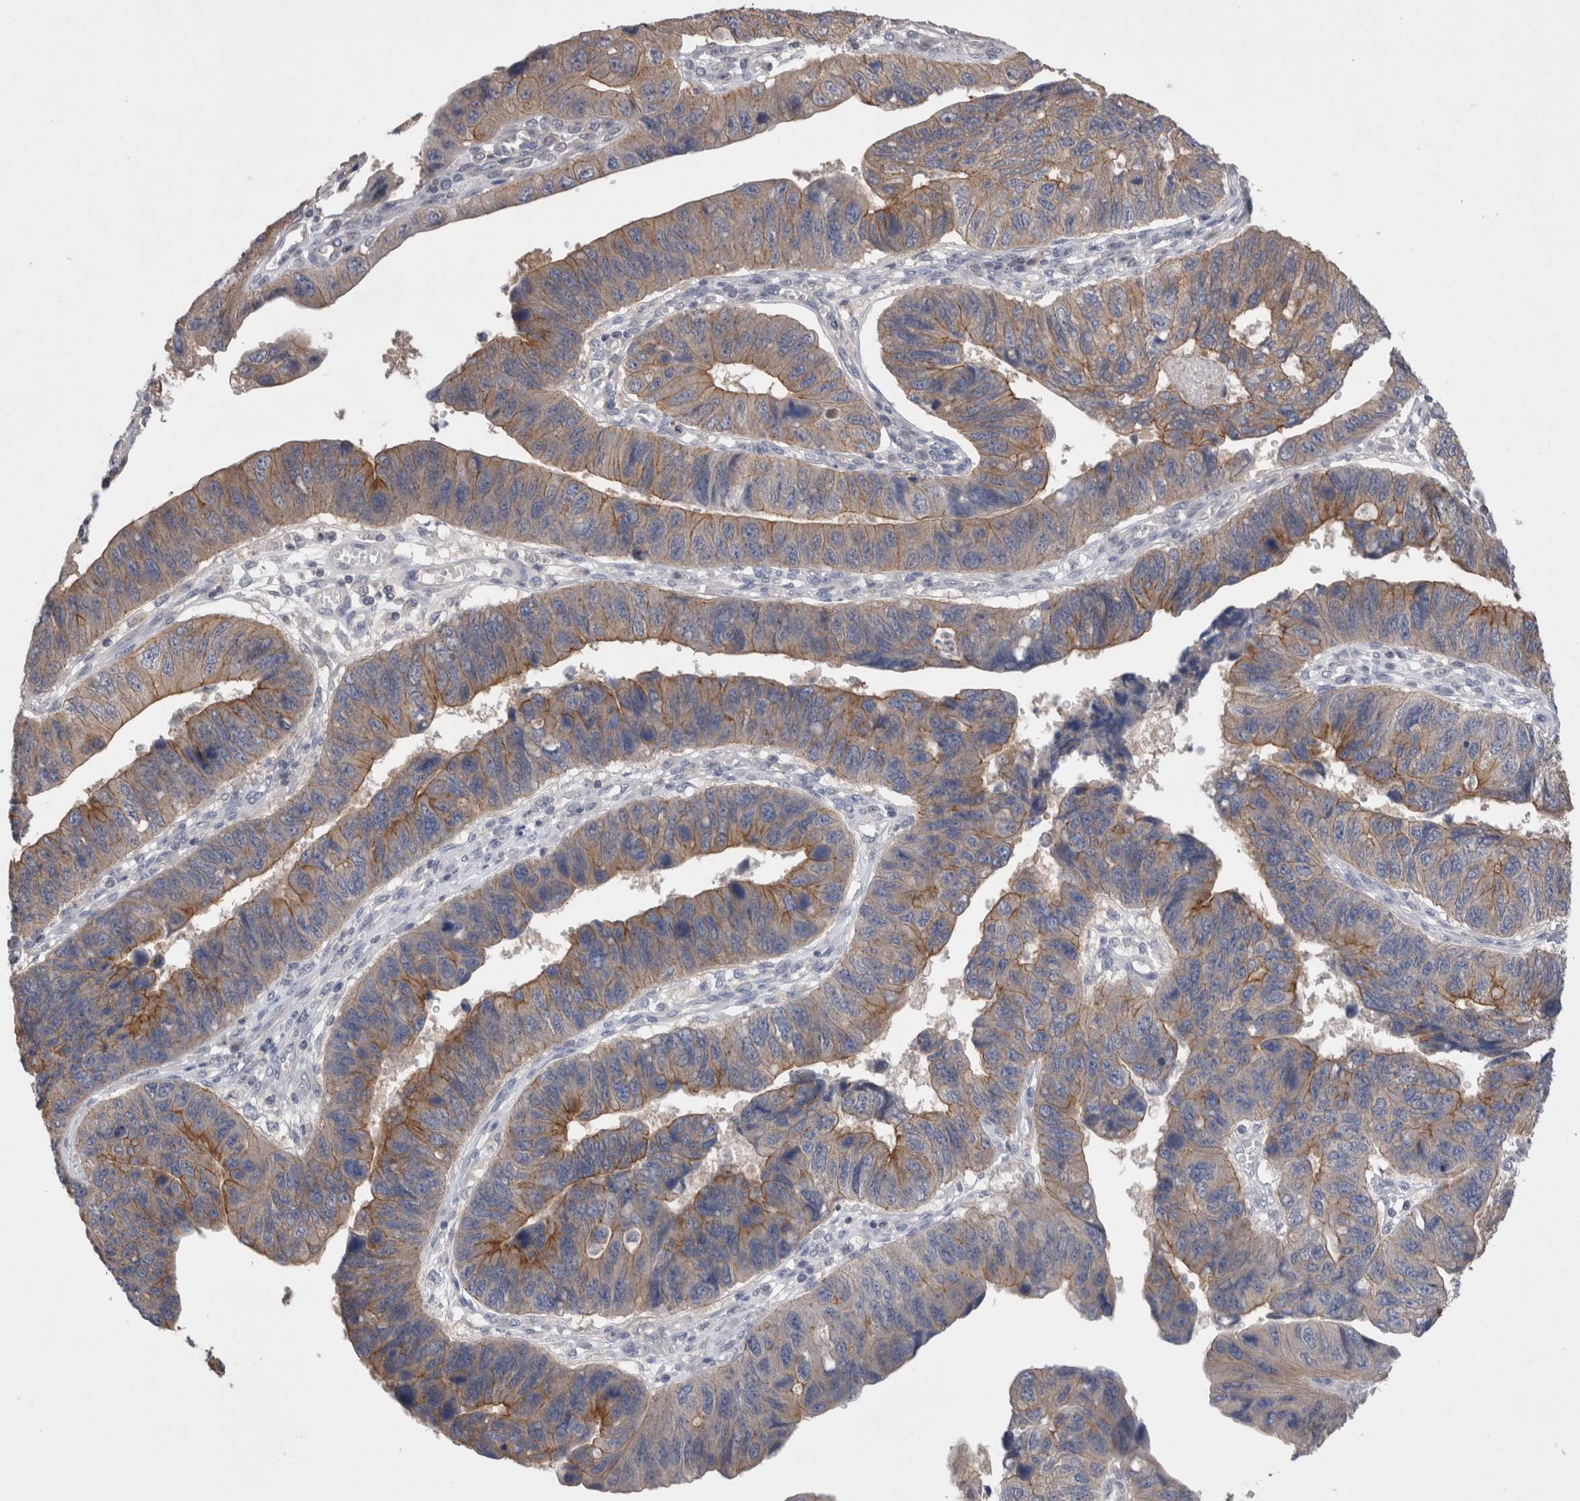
{"staining": {"intensity": "moderate", "quantity": "25%-75%", "location": "cytoplasmic/membranous"}, "tissue": "stomach cancer", "cell_type": "Tumor cells", "image_type": "cancer", "snomed": [{"axis": "morphology", "description": "Adenocarcinoma, NOS"}, {"axis": "topography", "description": "Stomach"}], "caption": "This photomicrograph shows IHC staining of human stomach cancer, with medium moderate cytoplasmic/membranous expression in approximately 25%-75% of tumor cells.", "gene": "OTOR", "patient": {"sex": "male", "age": 59}}